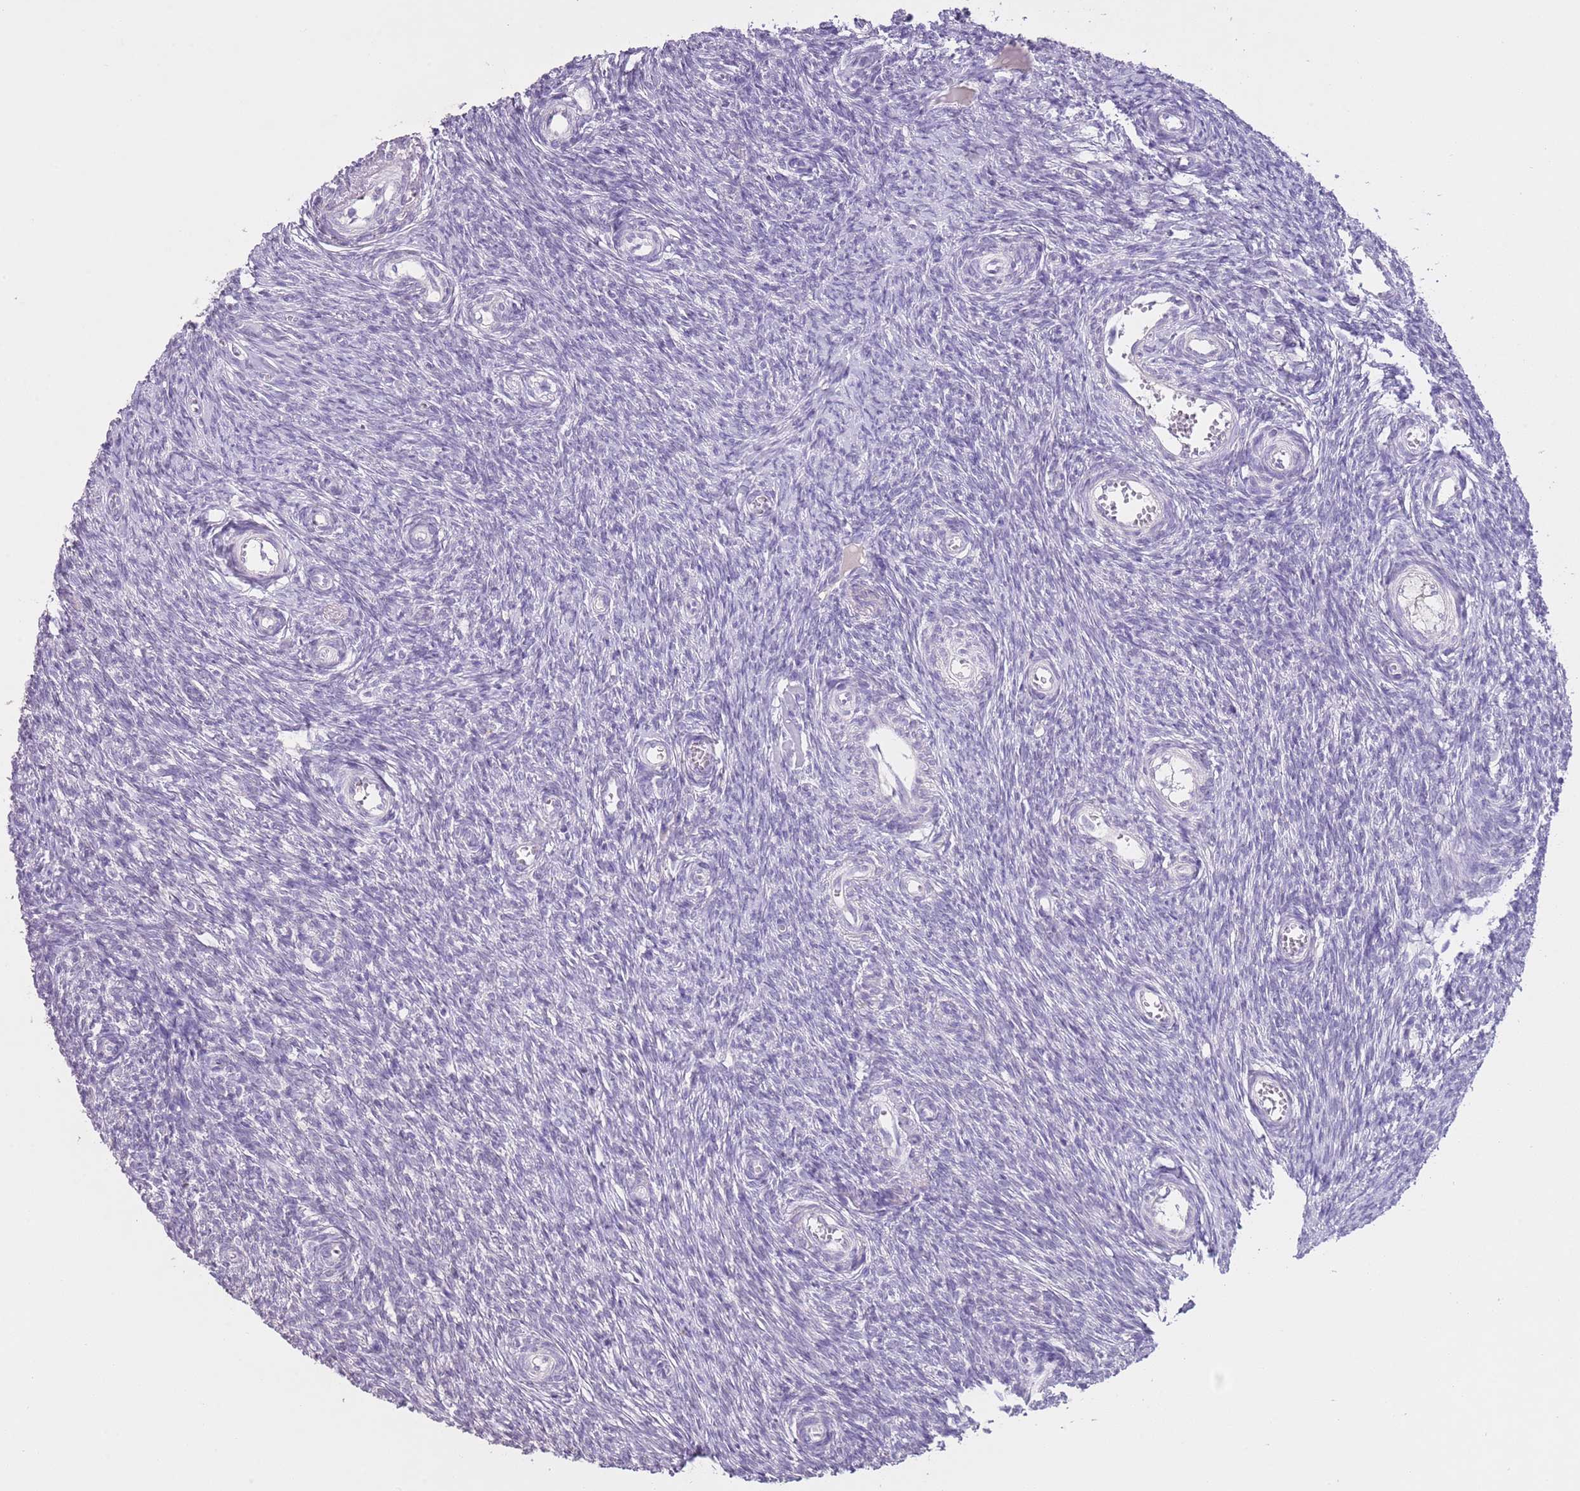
{"staining": {"intensity": "negative", "quantity": "none", "location": "none"}, "tissue": "ovary", "cell_type": "Ovarian stroma cells", "image_type": "normal", "snomed": [{"axis": "morphology", "description": "Normal tissue, NOS"}, {"axis": "topography", "description": "Ovary"}], "caption": "Image shows no protein staining in ovarian stroma cells of unremarkable ovary.", "gene": "SLC35E3", "patient": {"sex": "female", "age": 44}}